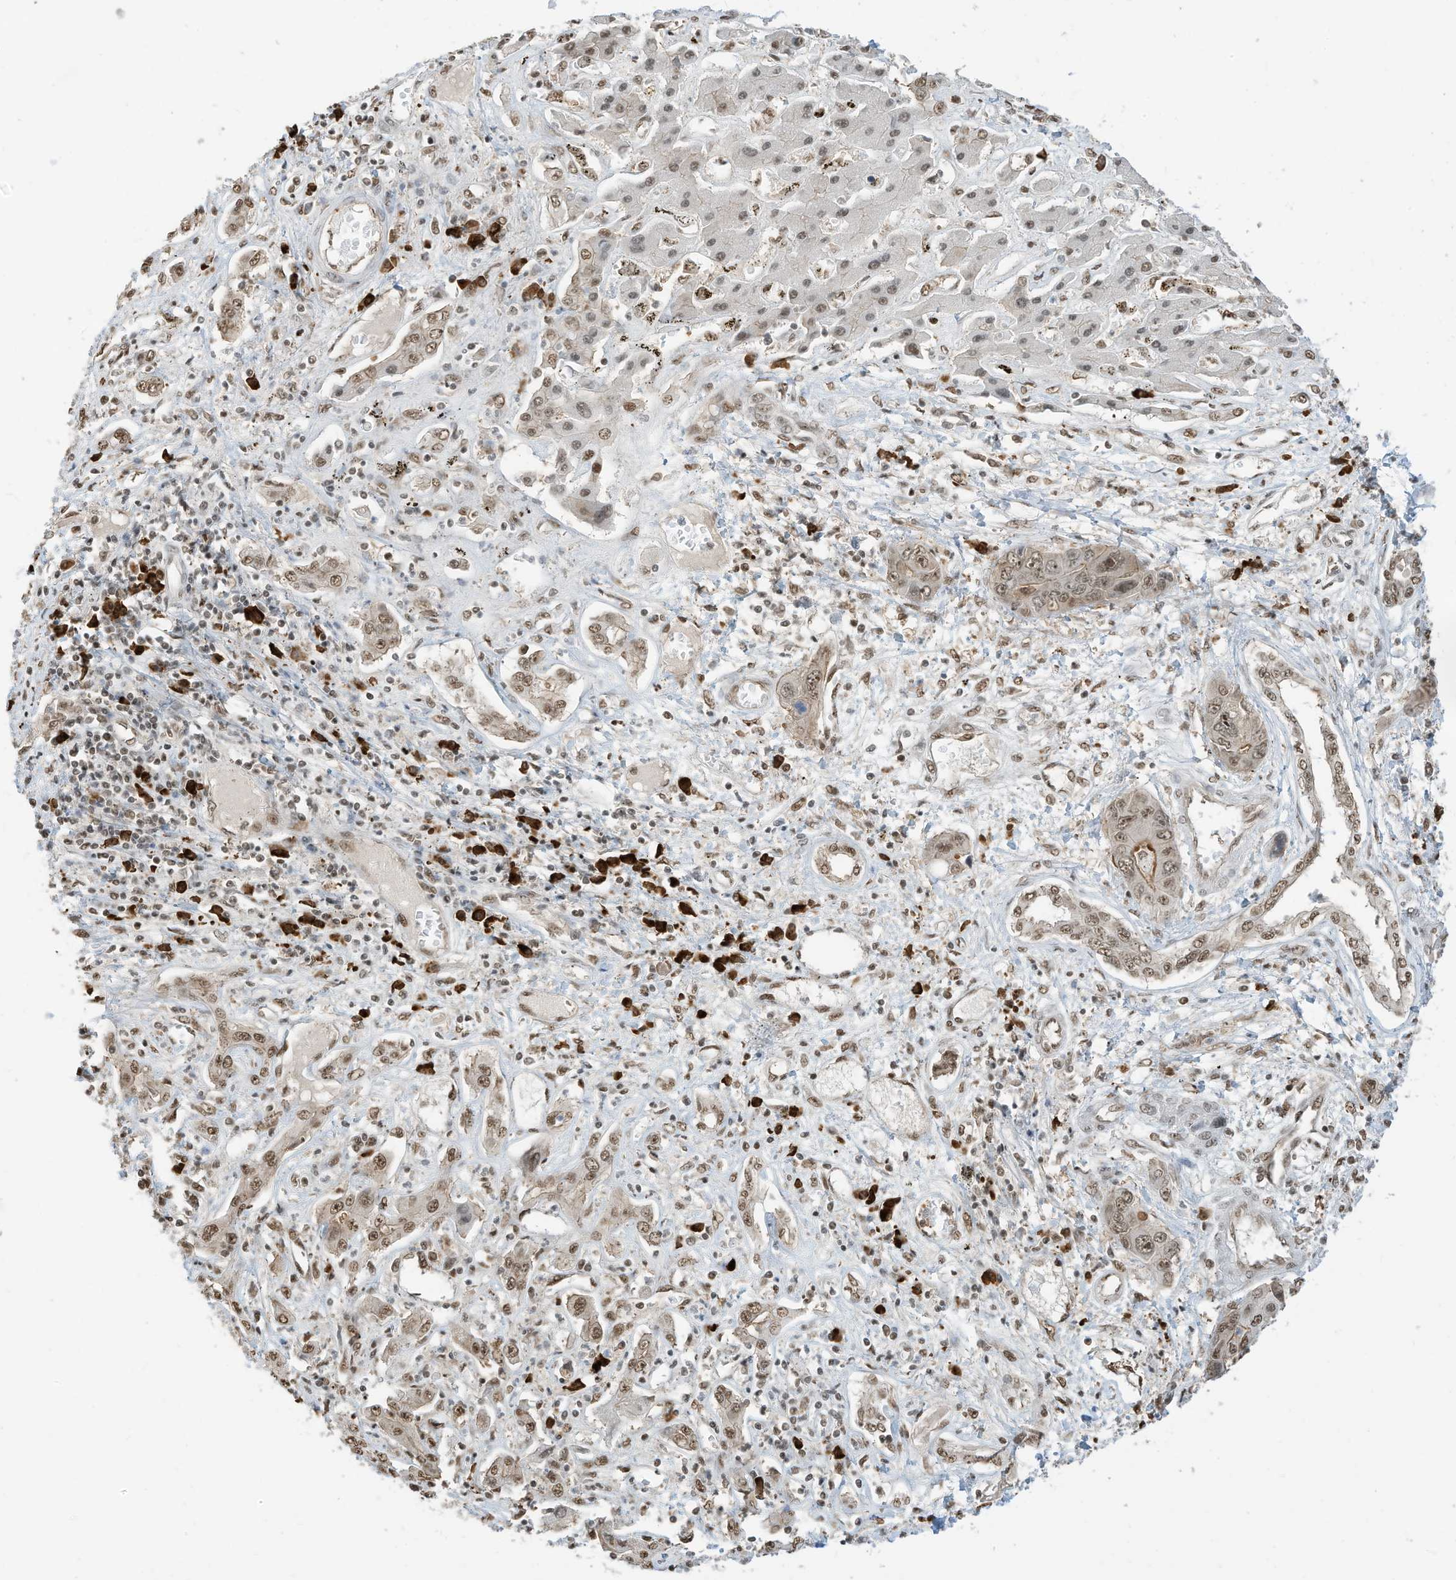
{"staining": {"intensity": "weak", "quantity": ">75%", "location": "nuclear"}, "tissue": "liver cancer", "cell_type": "Tumor cells", "image_type": "cancer", "snomed": [{"axis": "morphology", "description": "Cholangiocarcinoma"}, {"axis": "topography", "description": "Liver"}], "caption": "A brown stain labels weak nuclear staining of a protein in human cholangiocarcinoma (liver) tumor cells.", "gene": "ZNF195", "patient": {"sex": "male", "age": 67}}